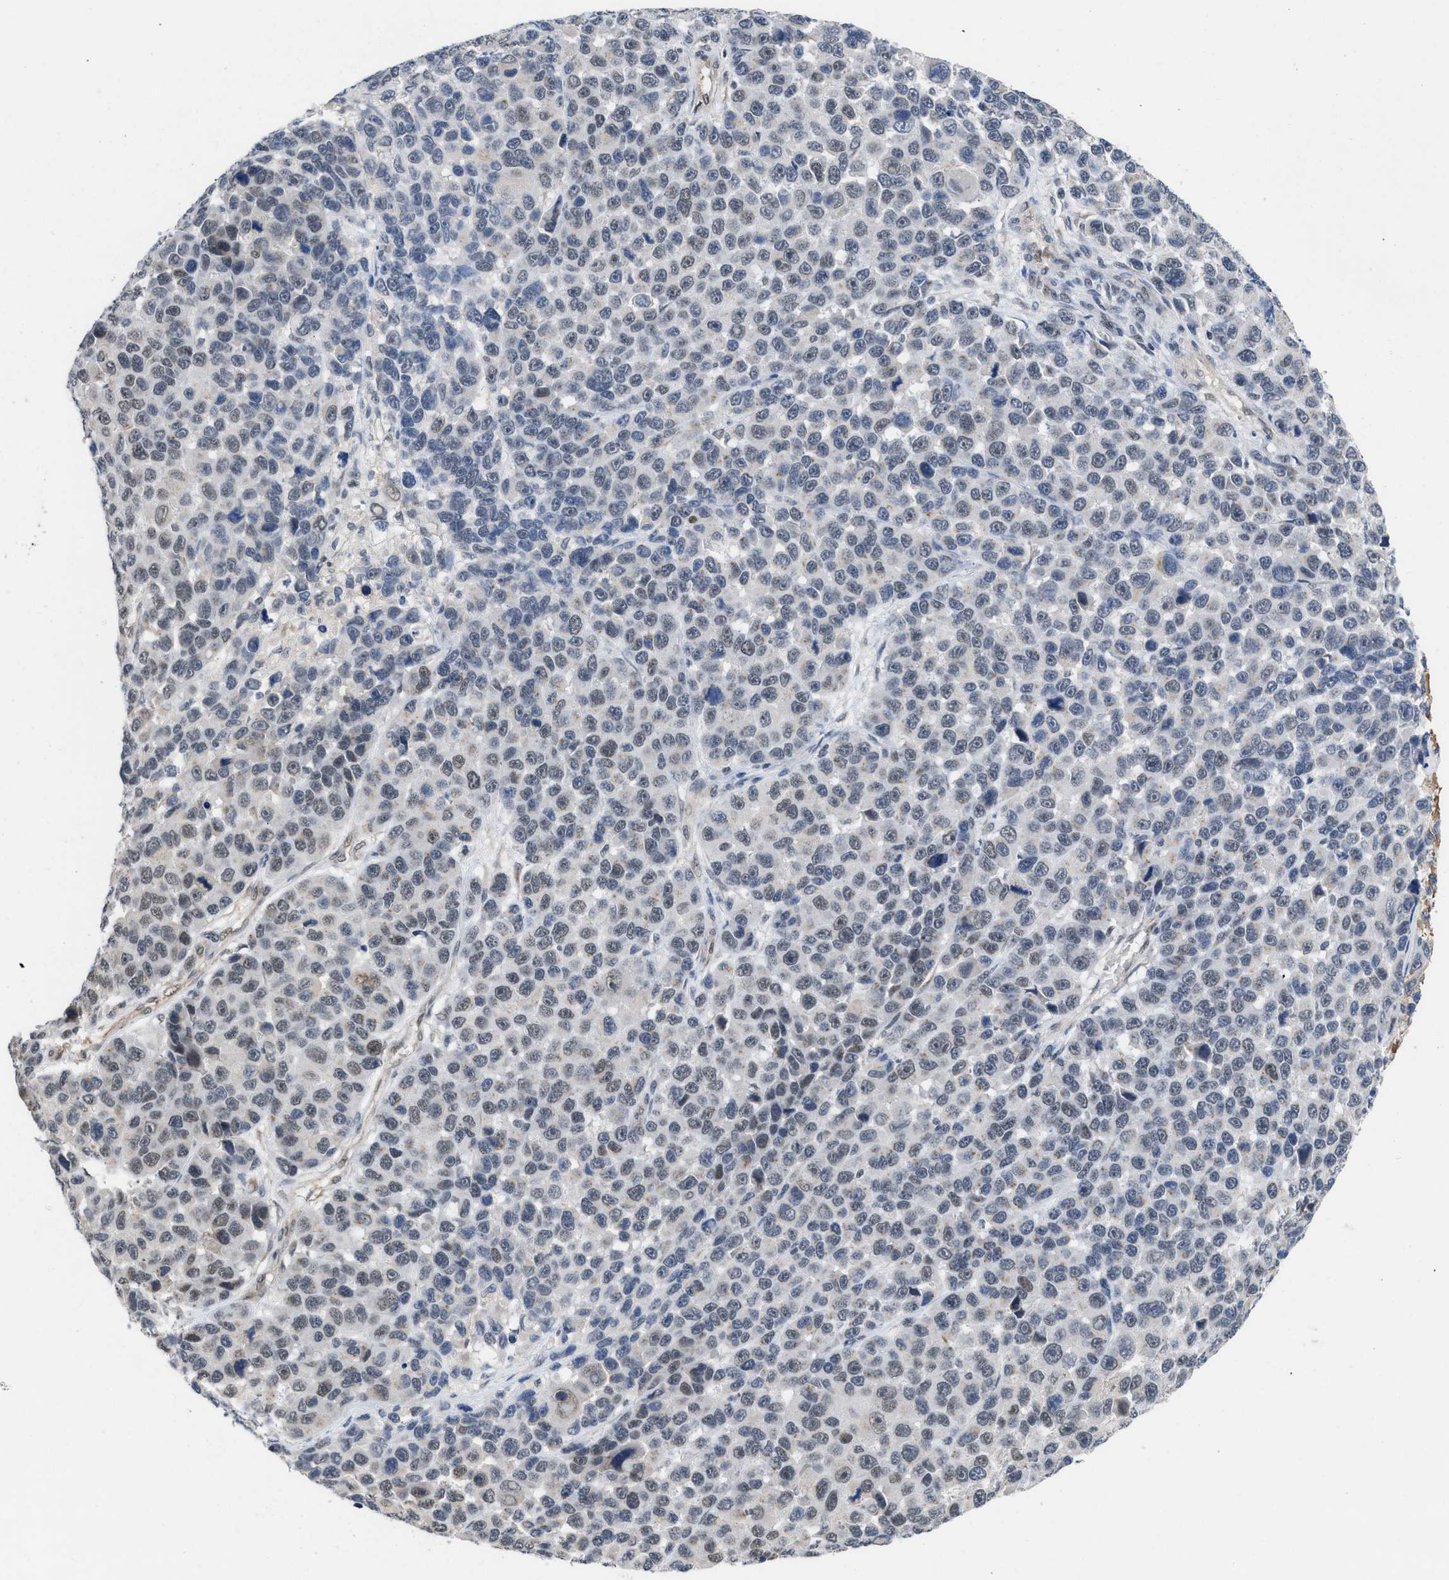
{"staining": {"intensity": "weak", "quantity": "25%-75%", "location": "nuclear"}, "tissue": "melanoma", "cell_type": "Tumor cells", "image_type": "cancer", "snomed": [{"axis": "morphology", "description": "Malignant melanoma, NOS"}, {"axis": "topography", "description": "Skin"}], "caption": "Immunohistochemical staining of human melanoma demonstrates low levels of weak nuclear expression in approximately 25%-75% of tumor cells.", "gene": "TERF2IP", "patient": {"sex": "male", "age": 53}}